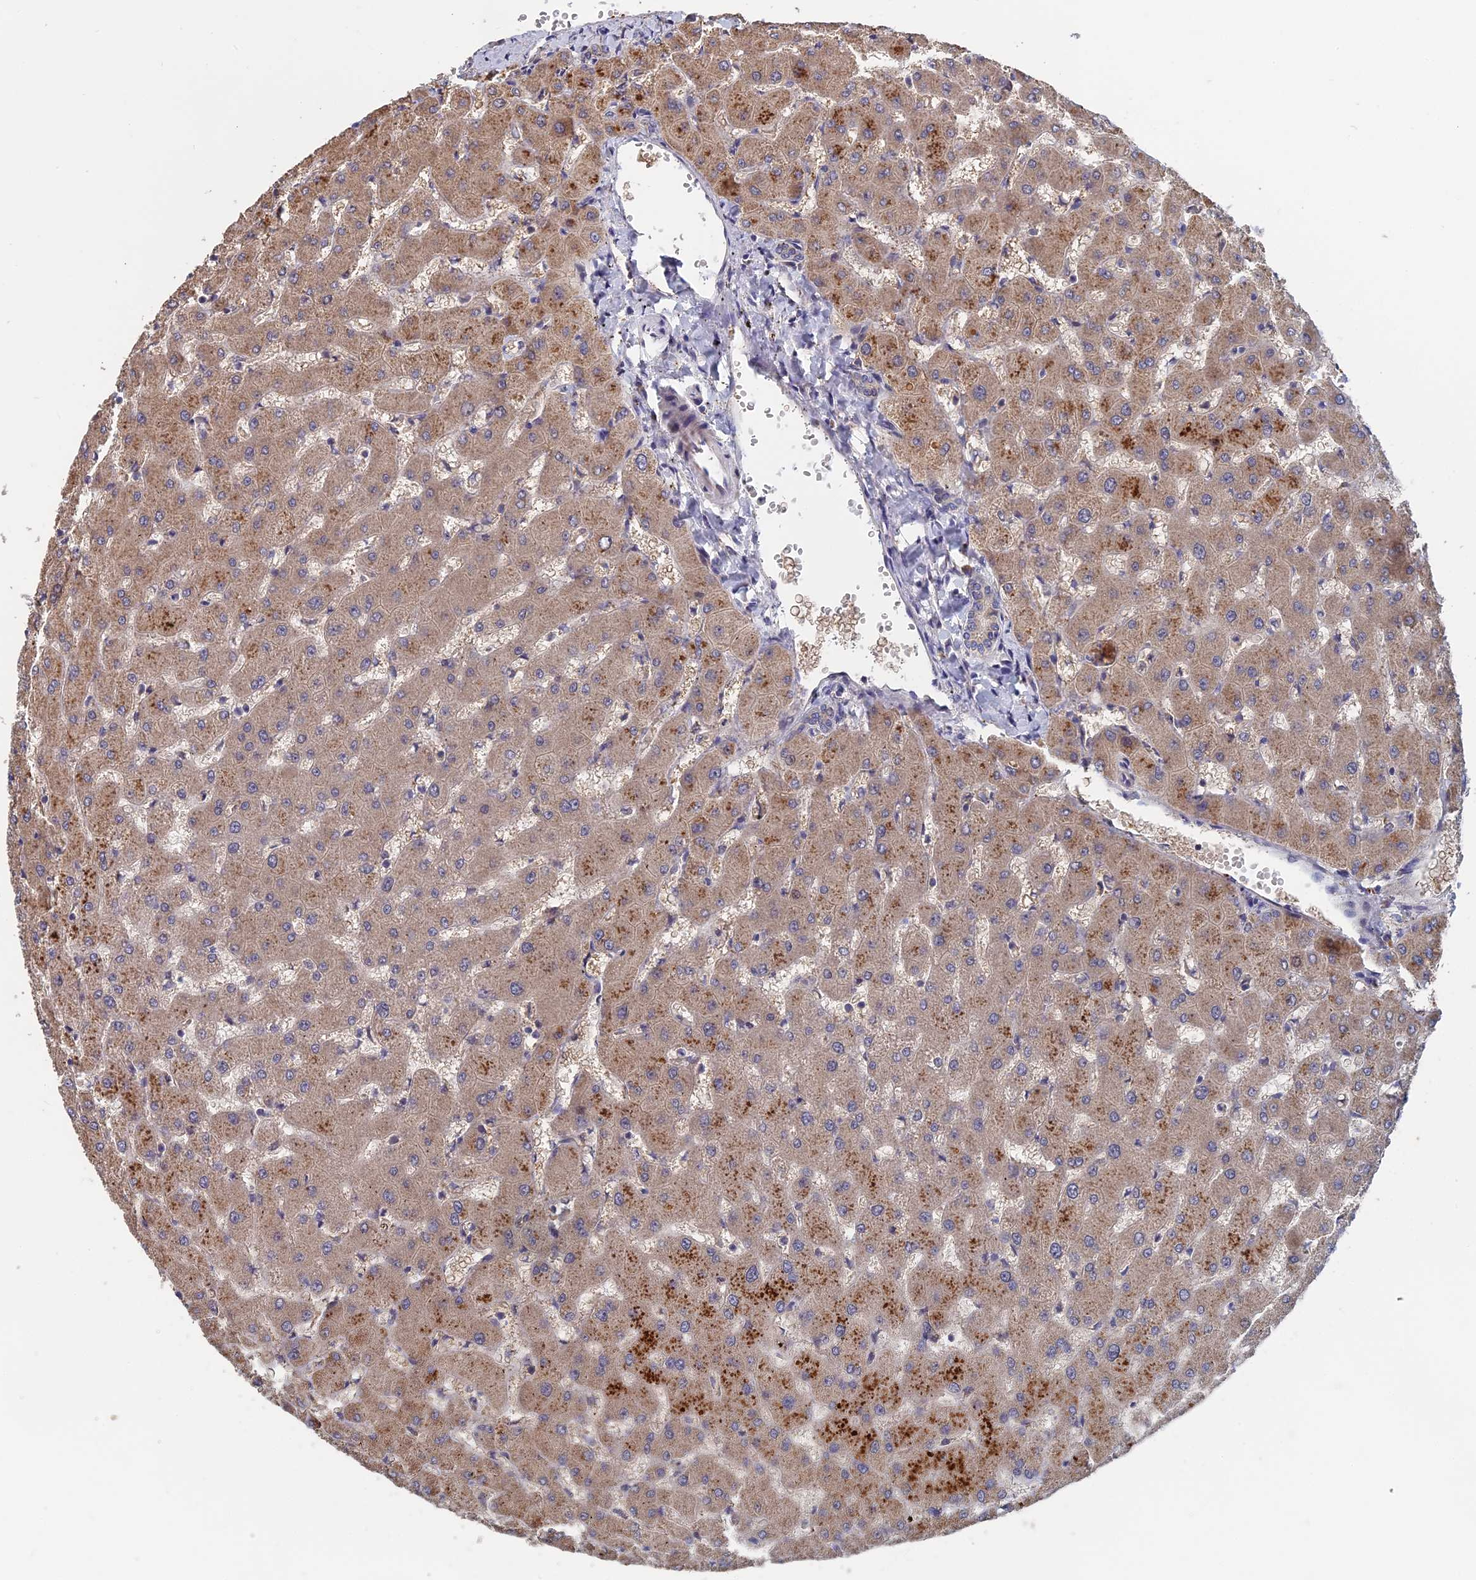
{"staining": {"intensity": "weak", "quantity": "<25%", "location": "cytoplasmic/membranous"}, "tissue": "liver", "cell_type": "Cholangiocytes", "image_type": "normal", "snomed": [{"axis": "morphology", "description": "Normal tissue, NOS"}, {"axis": "topography", "description": "Liver"}], "caption": "Immunohistochemistry of benign liver shows no positivity in cholangiocytes.", "gene": "SLC33A1", "patient": {"sex": "female", "age": 63}}